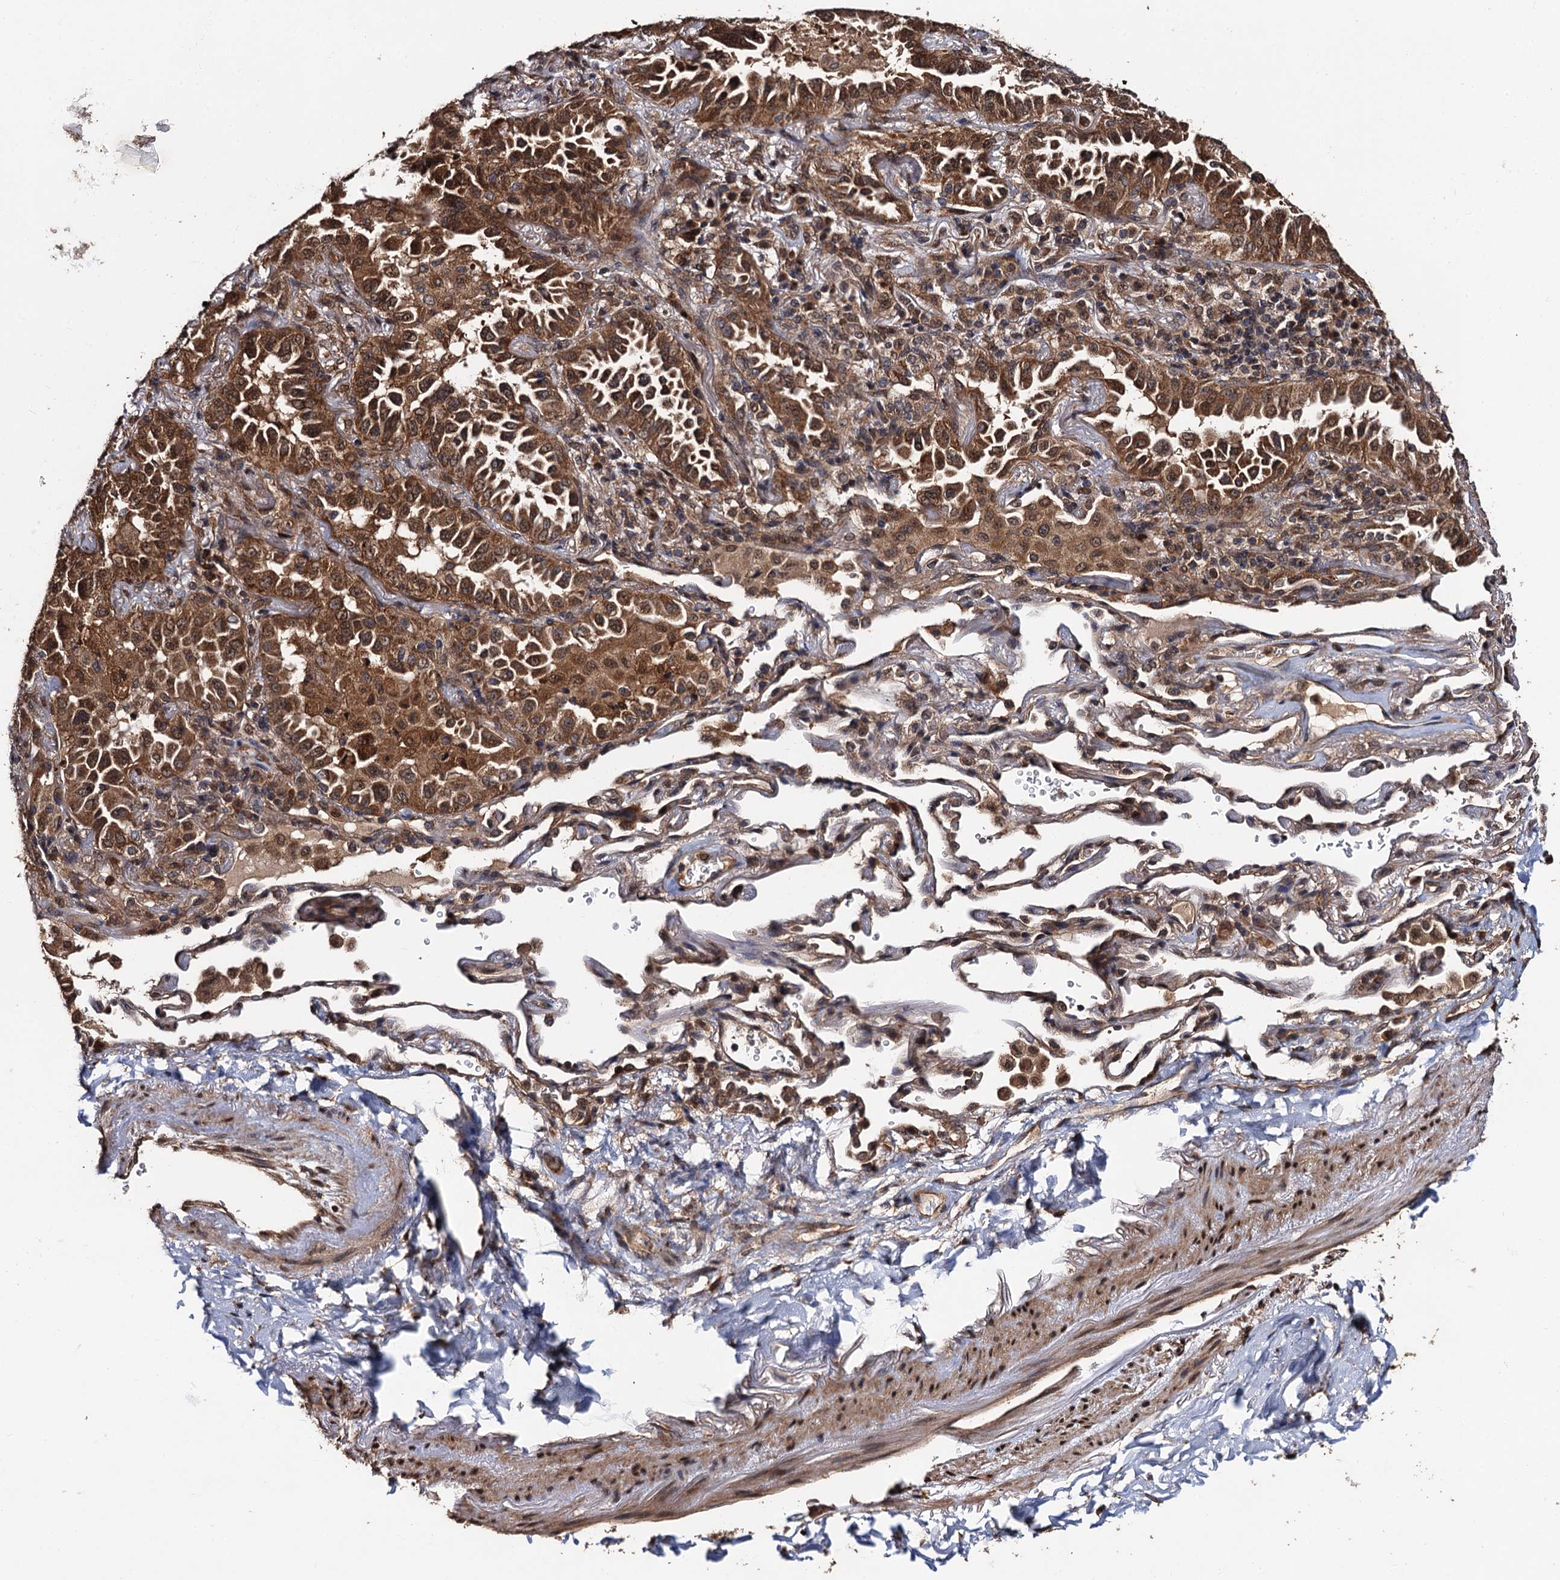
{"staining": {"intensity": "moderate", "quantity": ">75%", "location": "cytoplasmic/membranous"}, "tissue": "lung cancer", "cell_type": "Tumor cells", "image_type": "cancer", "snomed": [{"axis": "morphology", "description": "Adenocarcinoma, NOS"}, {"axis": "topography", "description": "Lung"}], "caption": "Protein expression analysis of lung cancer (adenocarcinoma) demonstrates moderate cytoplasmic/membranous positivity in about >75% of tumor cells.", "gene": "MIER2", "patient": {"sex": "female", "age": 69}}